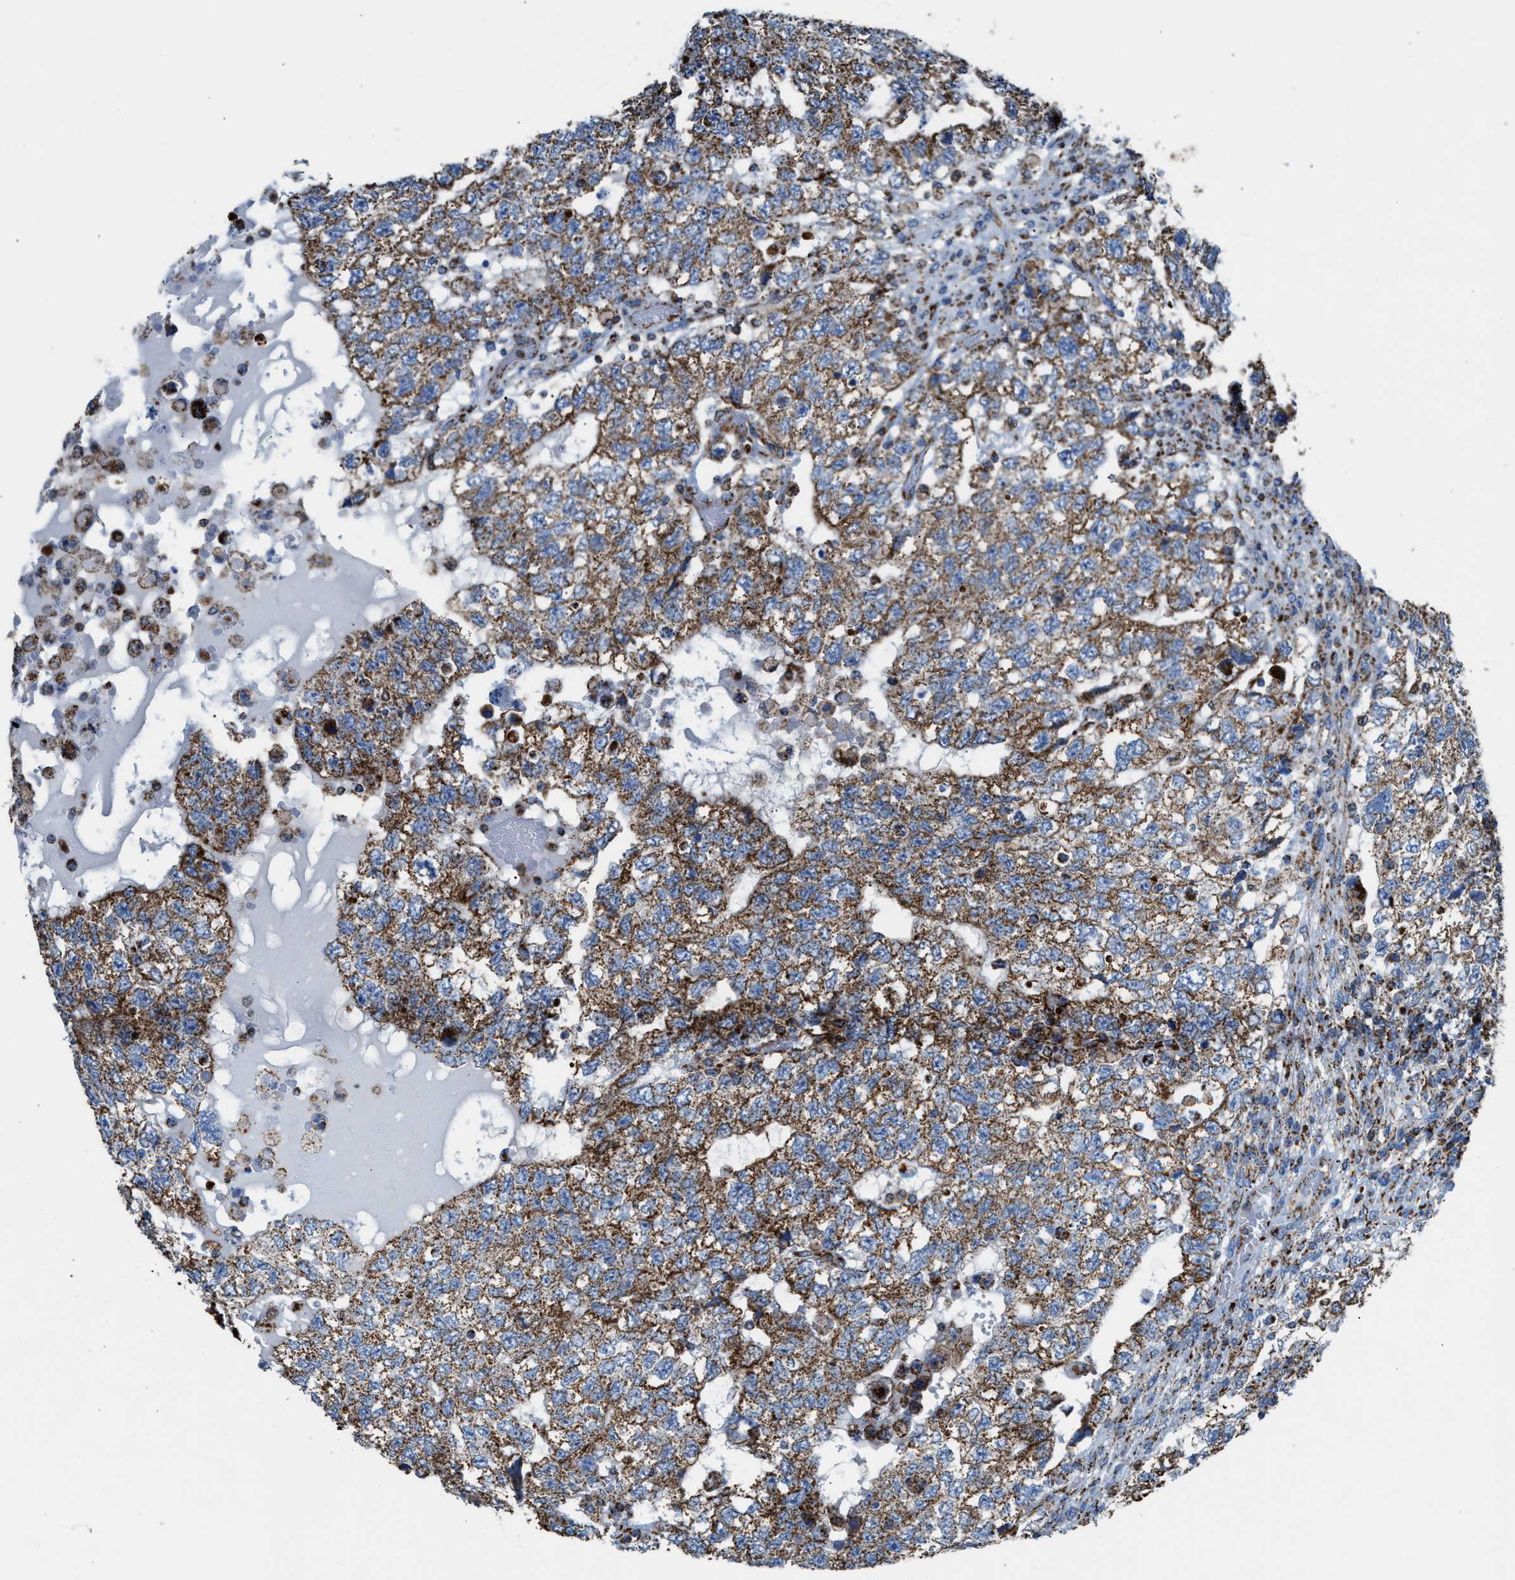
{"staining": {"intensity": "moderate", "quantity": ">75%", "location": "cytoplasmic/membranous"}, "tissue": "testis cancer", "cell_type": "Tumor cells", "image_type": "cancer", "snomed": [{"axis": "morphology", "description": "Carcinoma, Embryonal, NOS"}, {"axis": "topography", "description": "Testis"}], "caption": "IHC of human testis cancer (embryonal carcinoma) reveals medium levels of moderate cytoplasmic/membranous positivity in approximately >75% of tumor cells.", "gene": "ECHS1", "patient": {"sex": "male", "age": 36}}